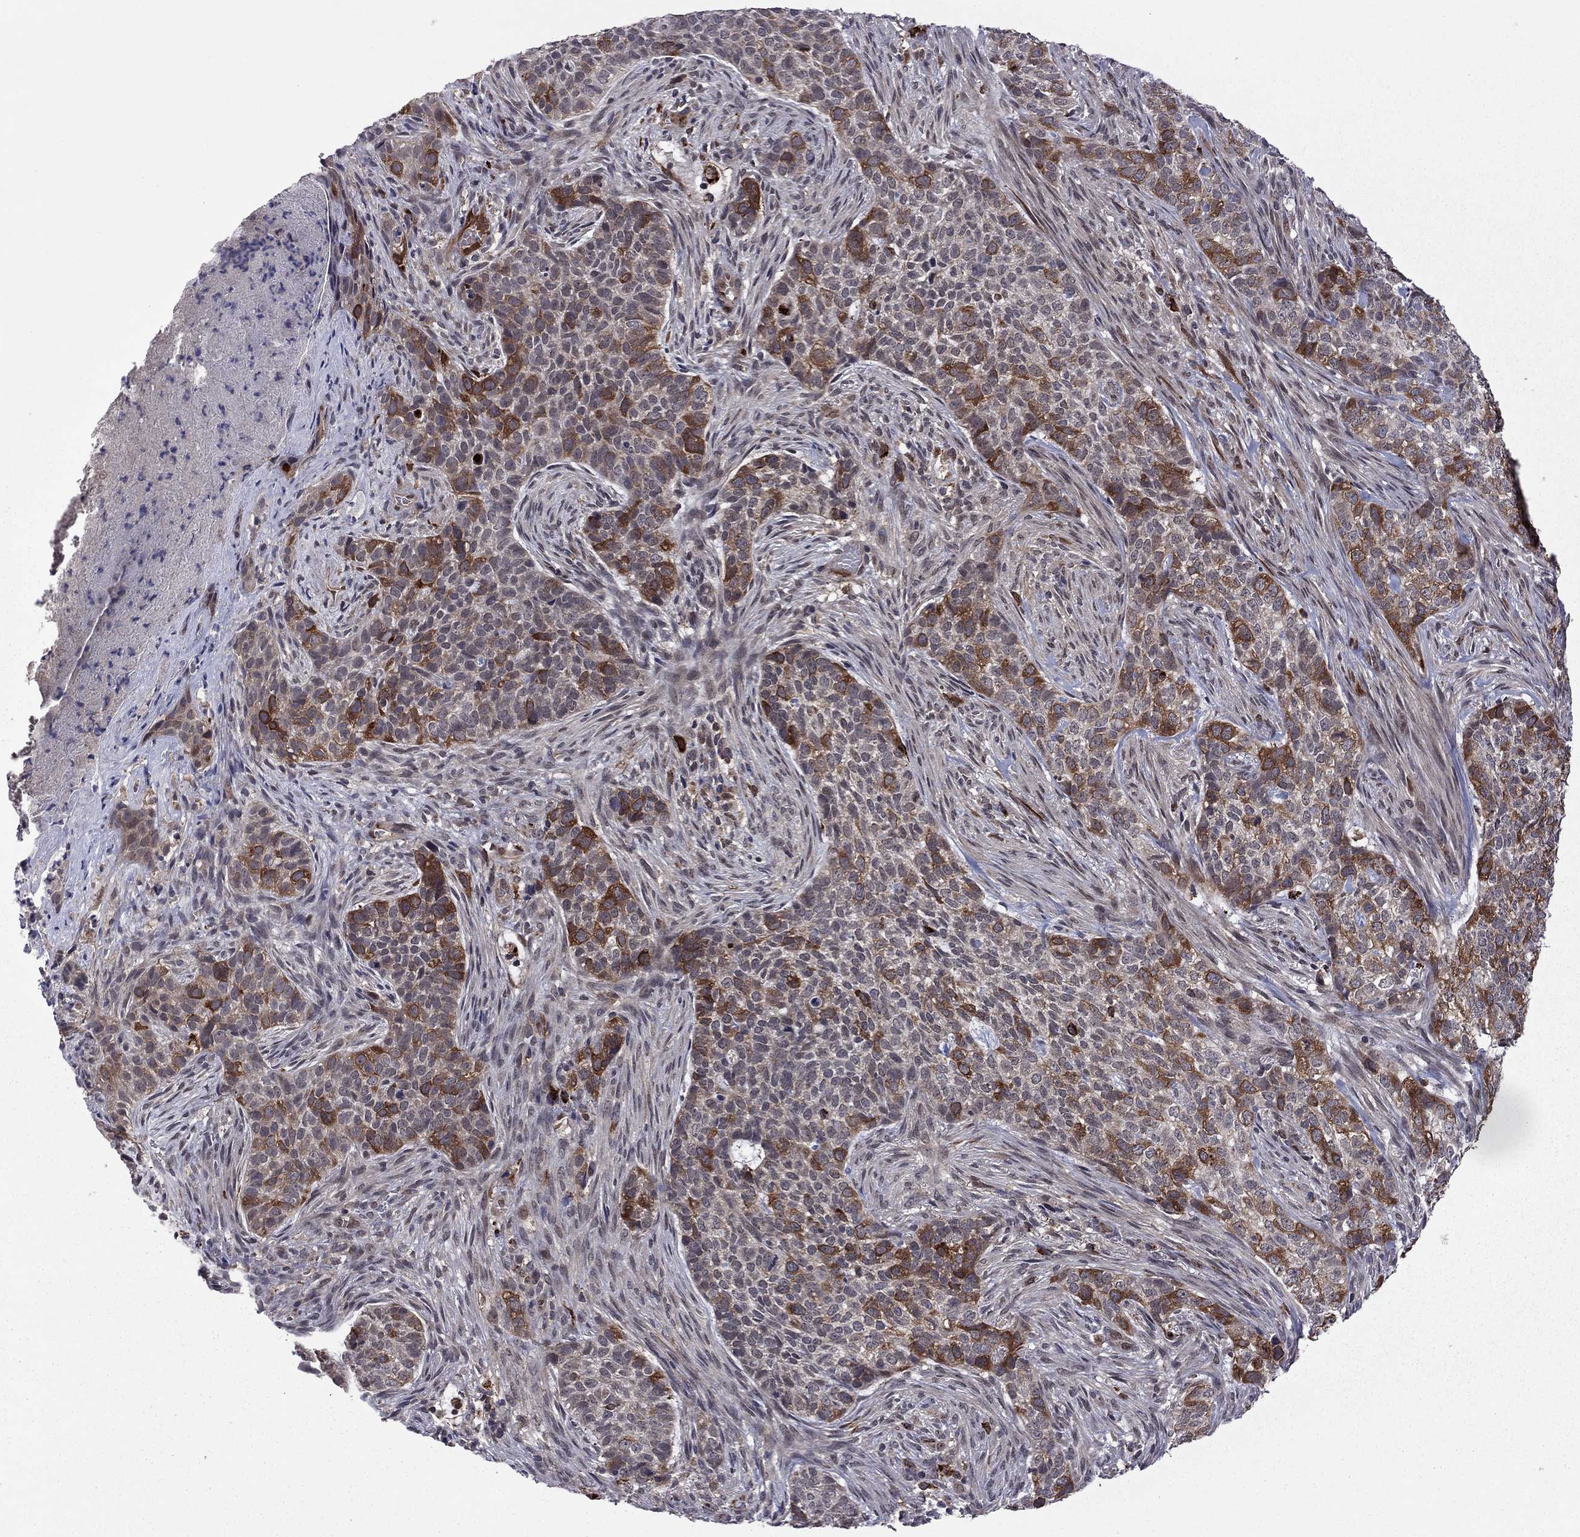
{"staining": {"intensity": "strong", "quantity": "<25%", "location": "cytoplasmic/membranous"}, "tissue": "skin cancer", "cell_type": "Tumor cells", "image_type": "cancer", "snomed": [{"axis": "morphology", "description": "Basal cell carcinoma"}, {"axis": "topography", "description": "Skin"}], "caption": "Basal cell carcinoma (skin) stained for a protein reveals strong cytoplasmic/membranous positivity in tumor cells.", "gene": "GPAA1", "patient": {"sex": "female", "age": 69}}